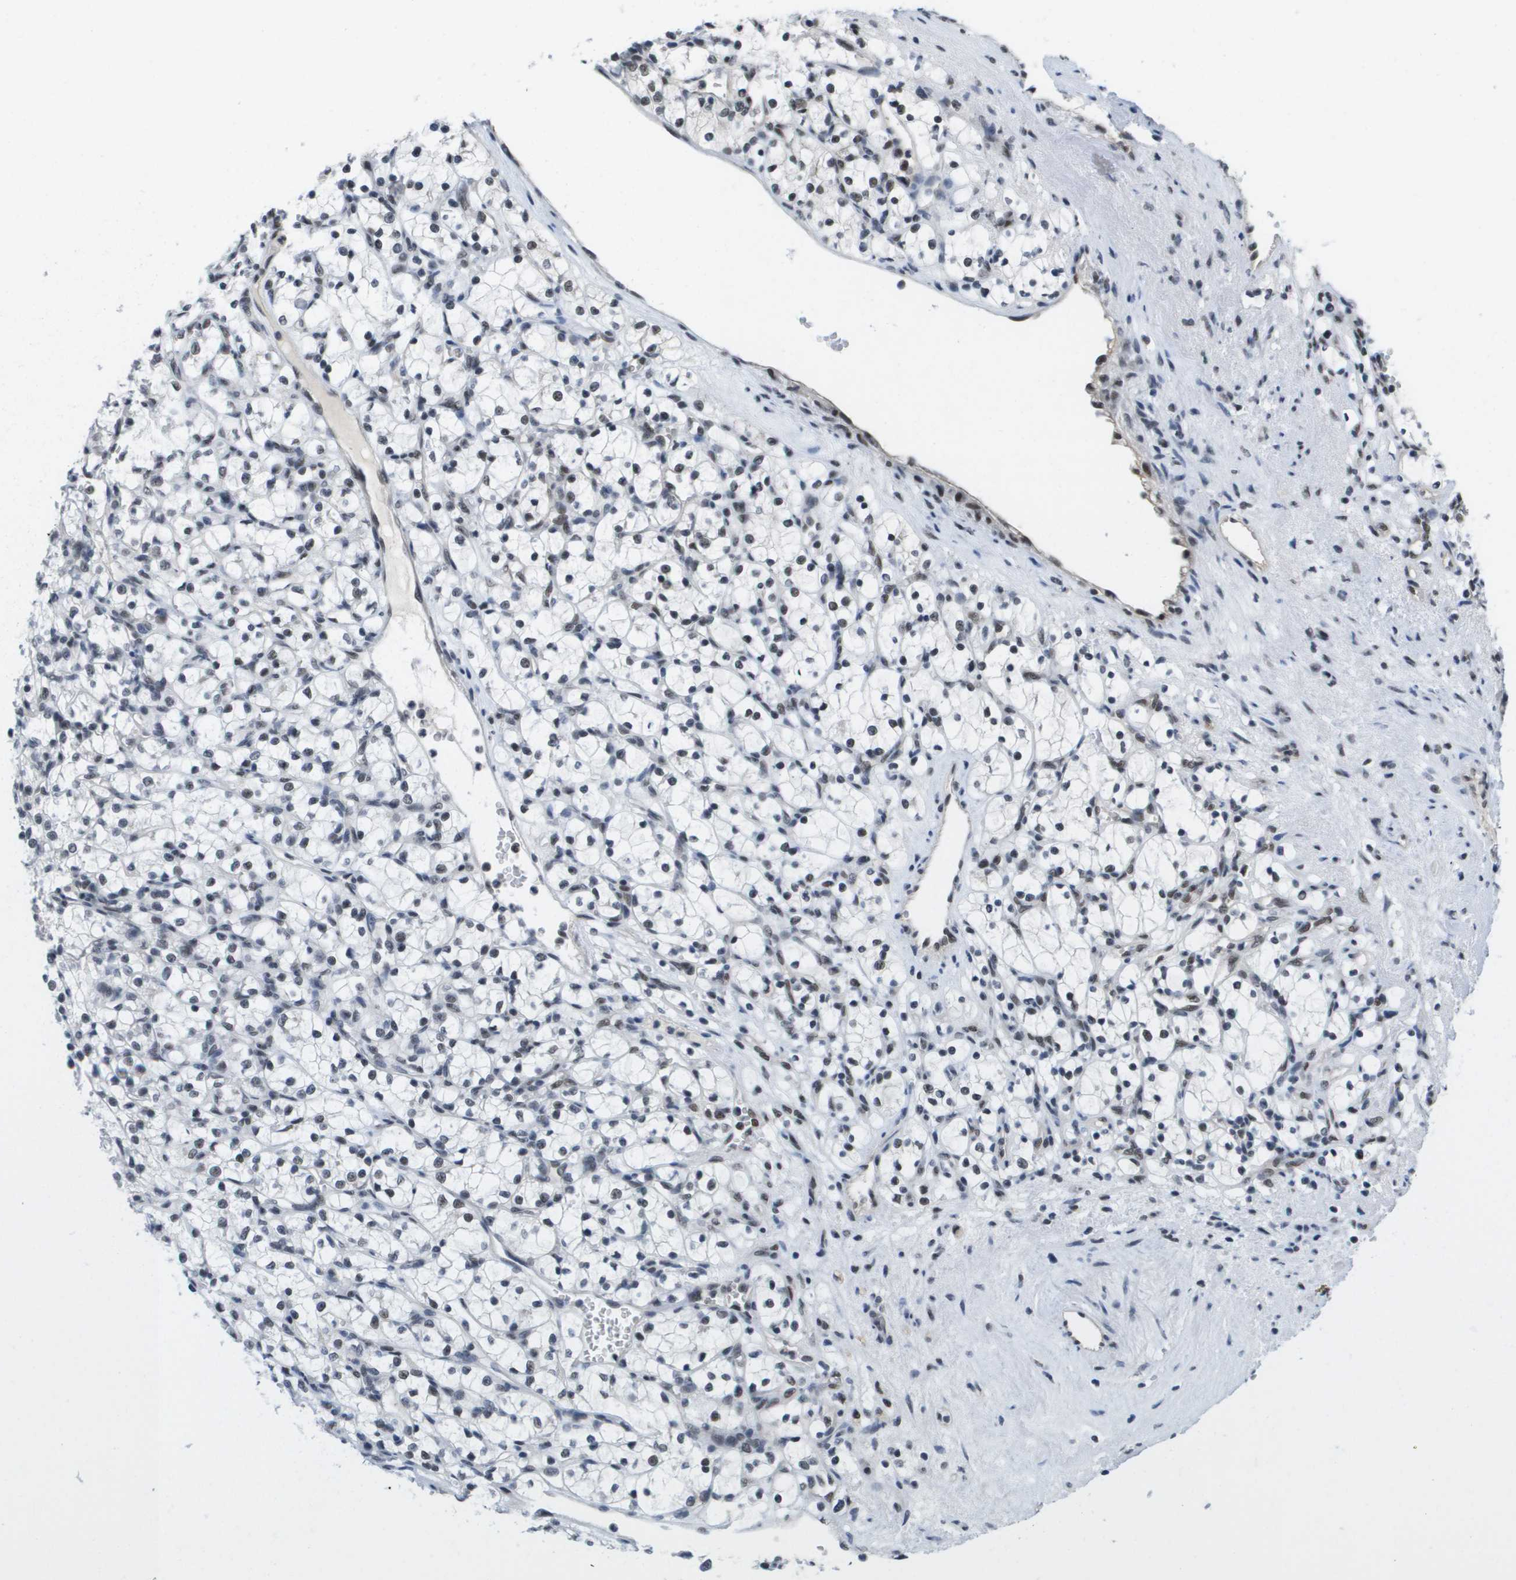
{"staining": {"intensity": "weak", "quantity": "<25%", "location": "nuclear"}, "tissue": "renal cancer", "cell_type": "Tumor cells", "image_type": "cancer", "snomed": [{"axis": "morphology", "description": "Adenocarcinoma, NOS"}, {"axis": "topography", "description": "Kidney"}], "caption": "This micrograph is of renal cancer stained with immunohistochemistry (IHC) to label a protein in brown with the nuclei are counter-stained blue. There is no expression in tumor cells.", "gene": "ISY1", "patient": {"sex": "female", "age": 69}}